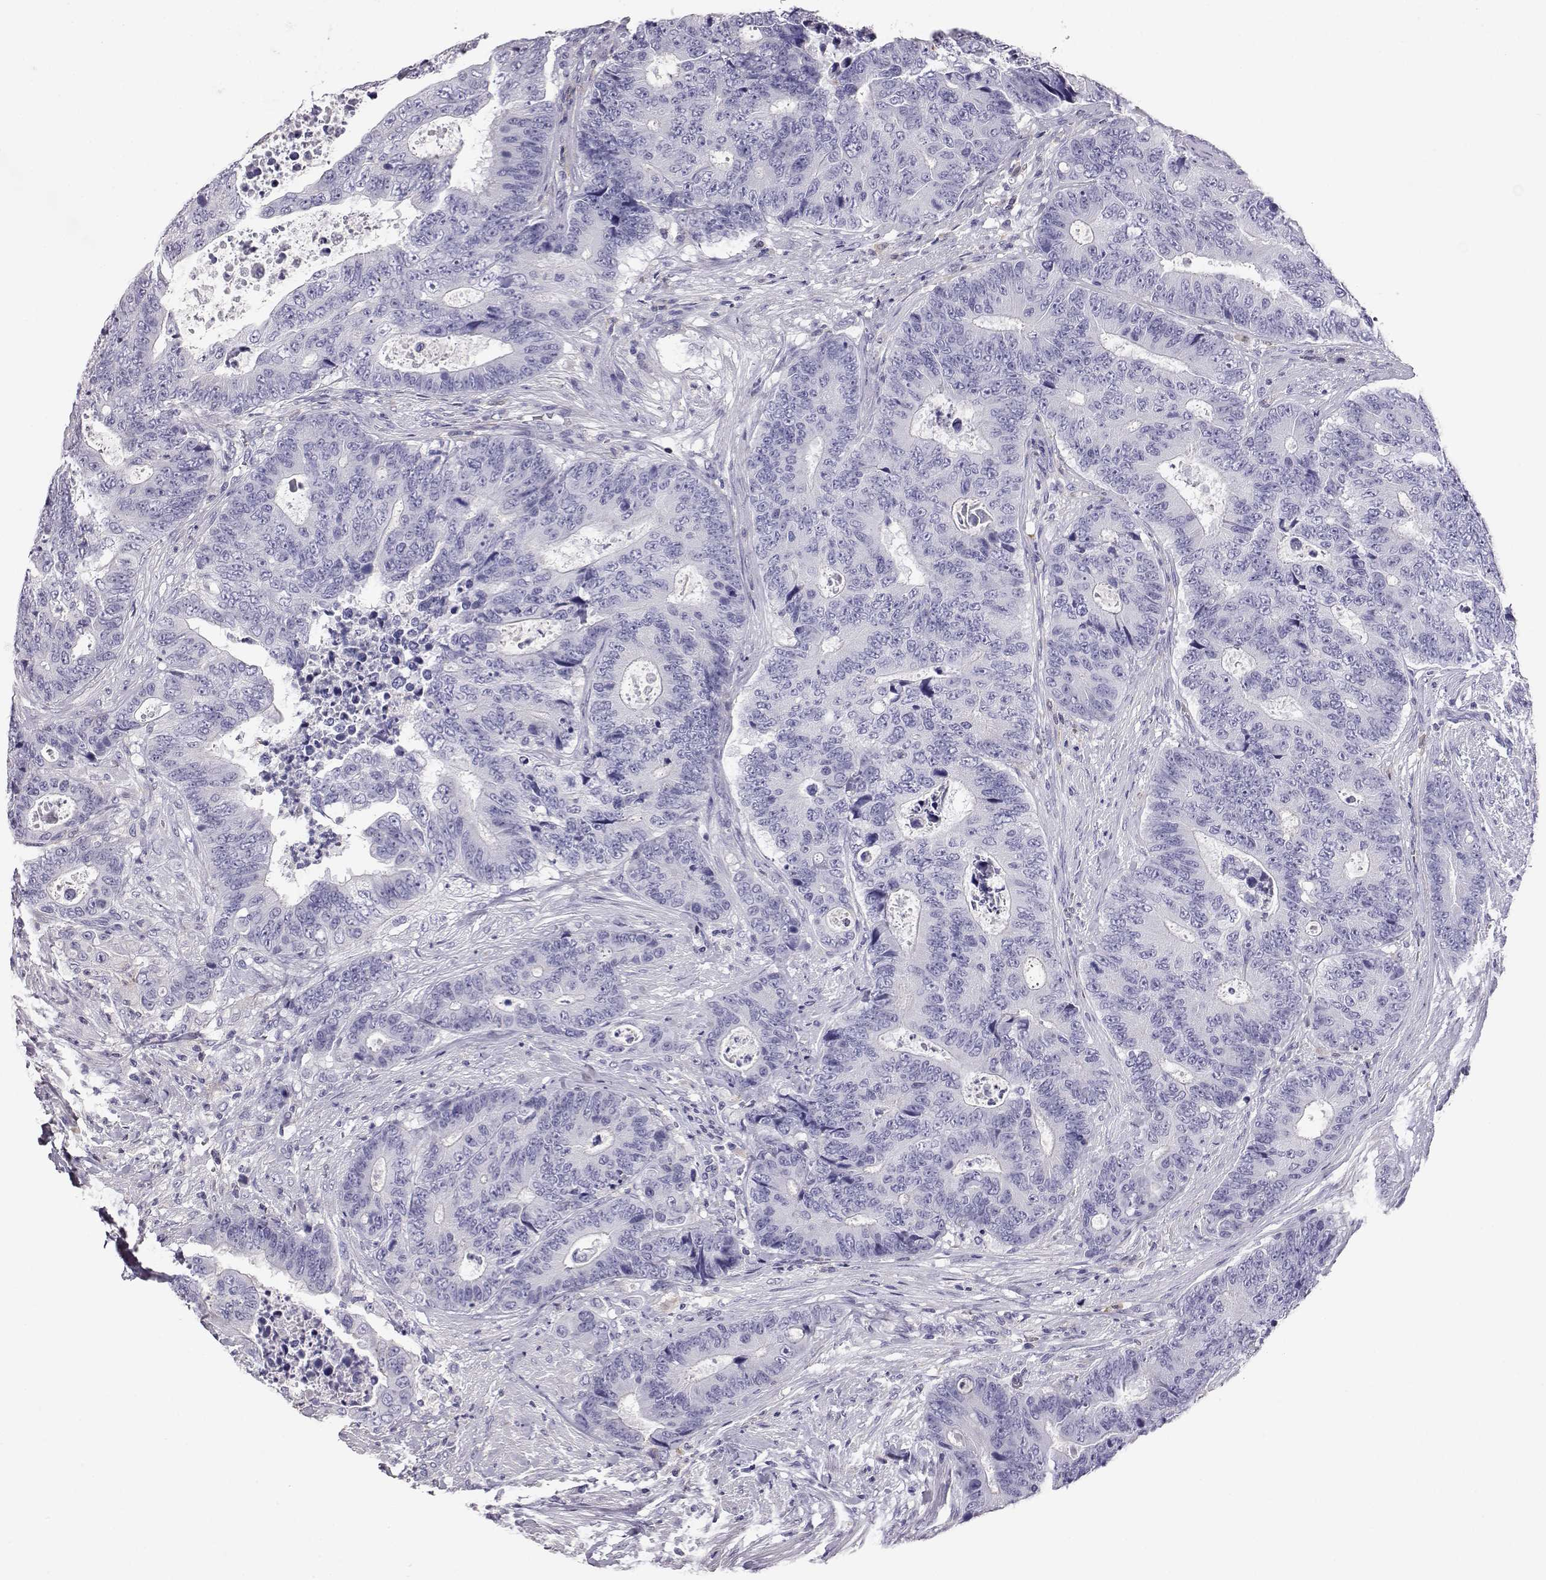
{"staining": {"intensity": "negative", "quantity": "none", "location": "none"}, "tissue": "colorectal cancer", "cell_type": "Tumor cells", "image_type": "cancer", "snomed": [{"axis": "morphology", "description": "Adenocarcinoma, NOS"}, {"axis": "topography", "description": "Colon"}], "caption": "Human adenocarcinoma (colorectal) stained for a protein using IHC reveals no staining in tumor cells.", "gene": "AKR1B1", "patient": {"sex": "female", "age": 48}}